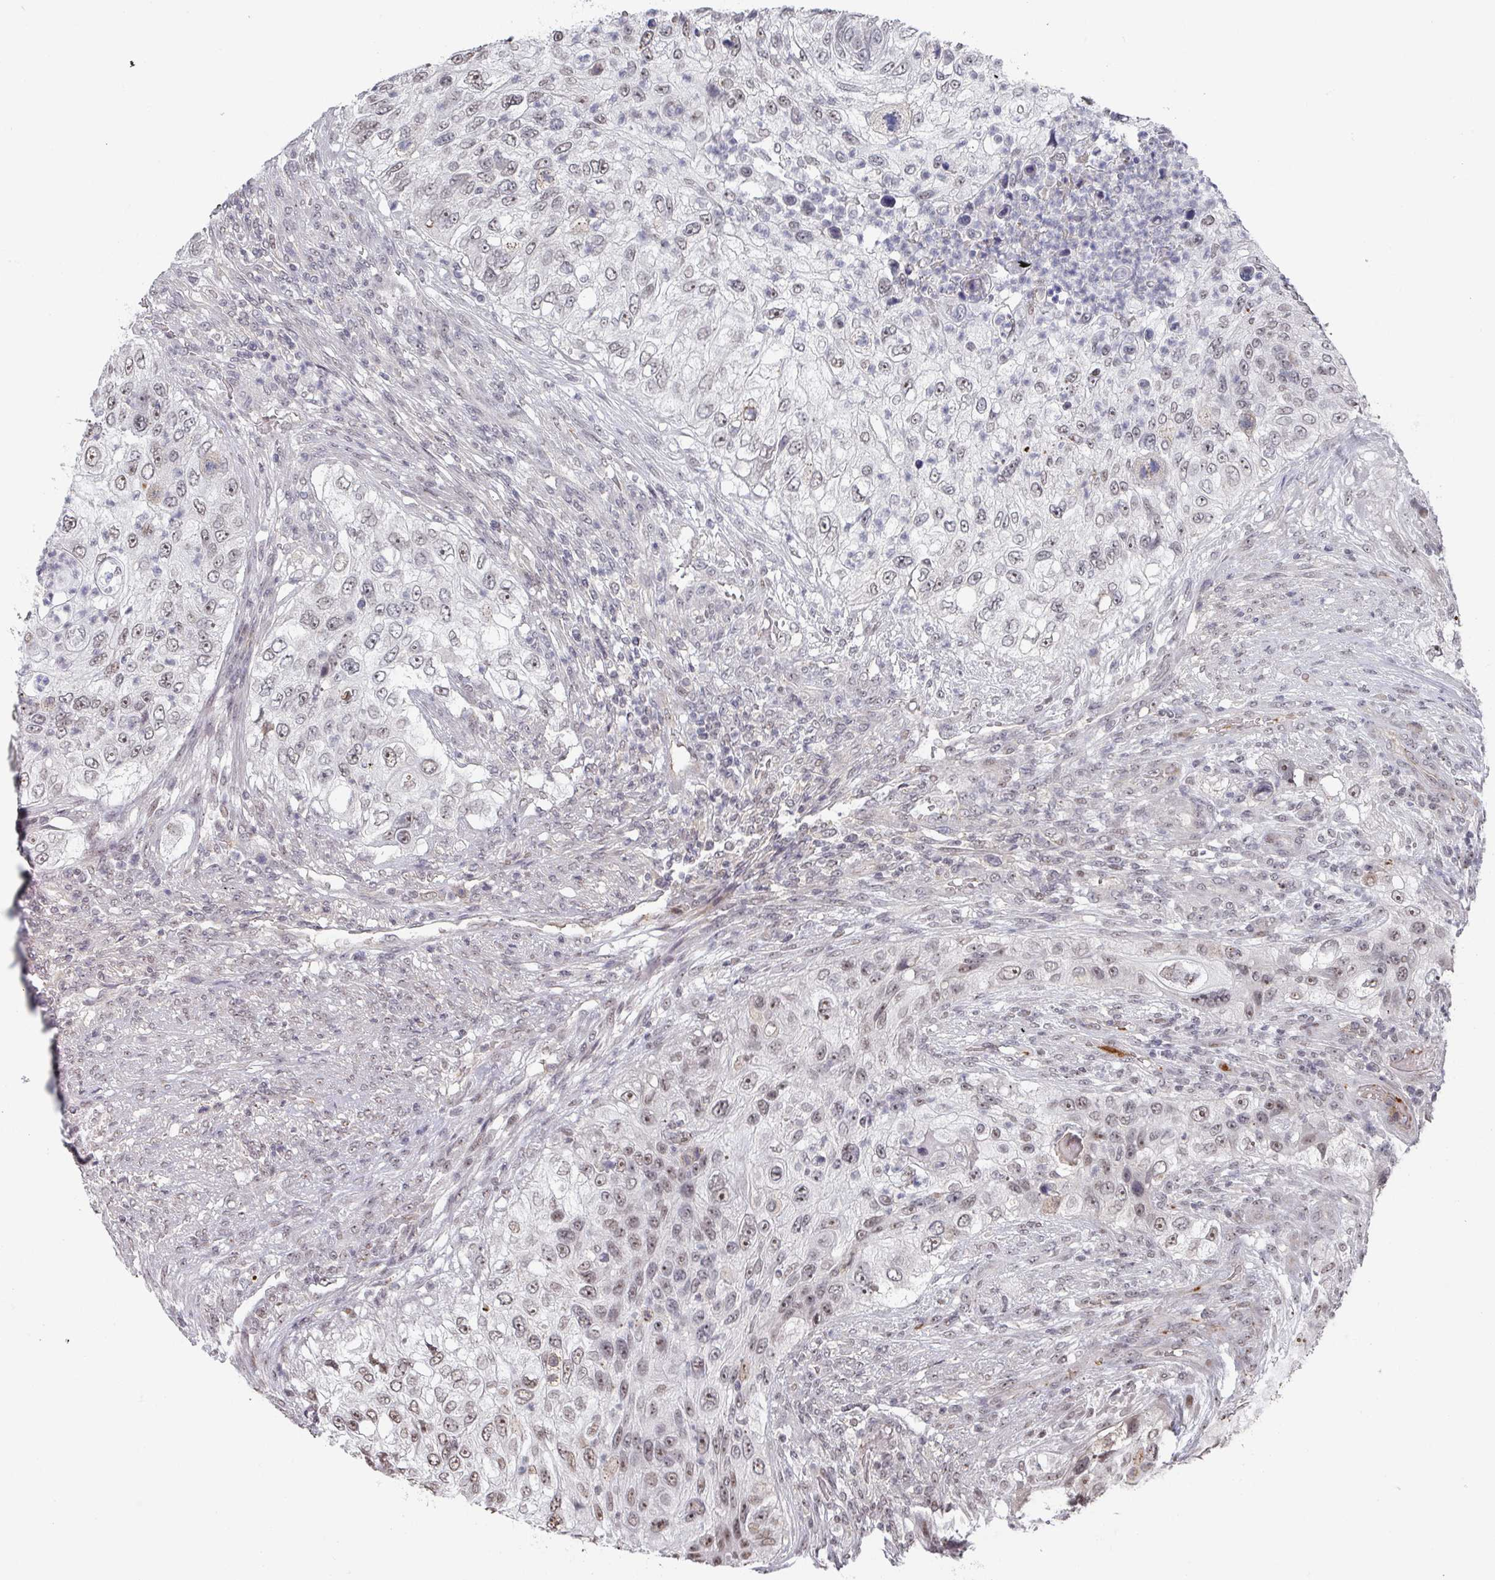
{"staining": {"intensity": "weak", "quantity": "25%-75%", "location": "nuclear"}, "tissue": "urothelial cancer", "cell_type": "Tumor cells", "image_type": "cancer", "snomed": [{"axis": "morphology", "description": "Urothelial carcinoma, High grade"}, {"axis": "topography", "description": "Urinary bladder"}], "caption": "IHC (DAB (3,3'-diaminobenzidine)) staining of human urothelial carcinoma (high-grade) demonstrates weak nuclear protein staining in about 25%-75% of tumor cells.", "gene": "ZNF654", "patient": {"sex": "female", "age": 60}}